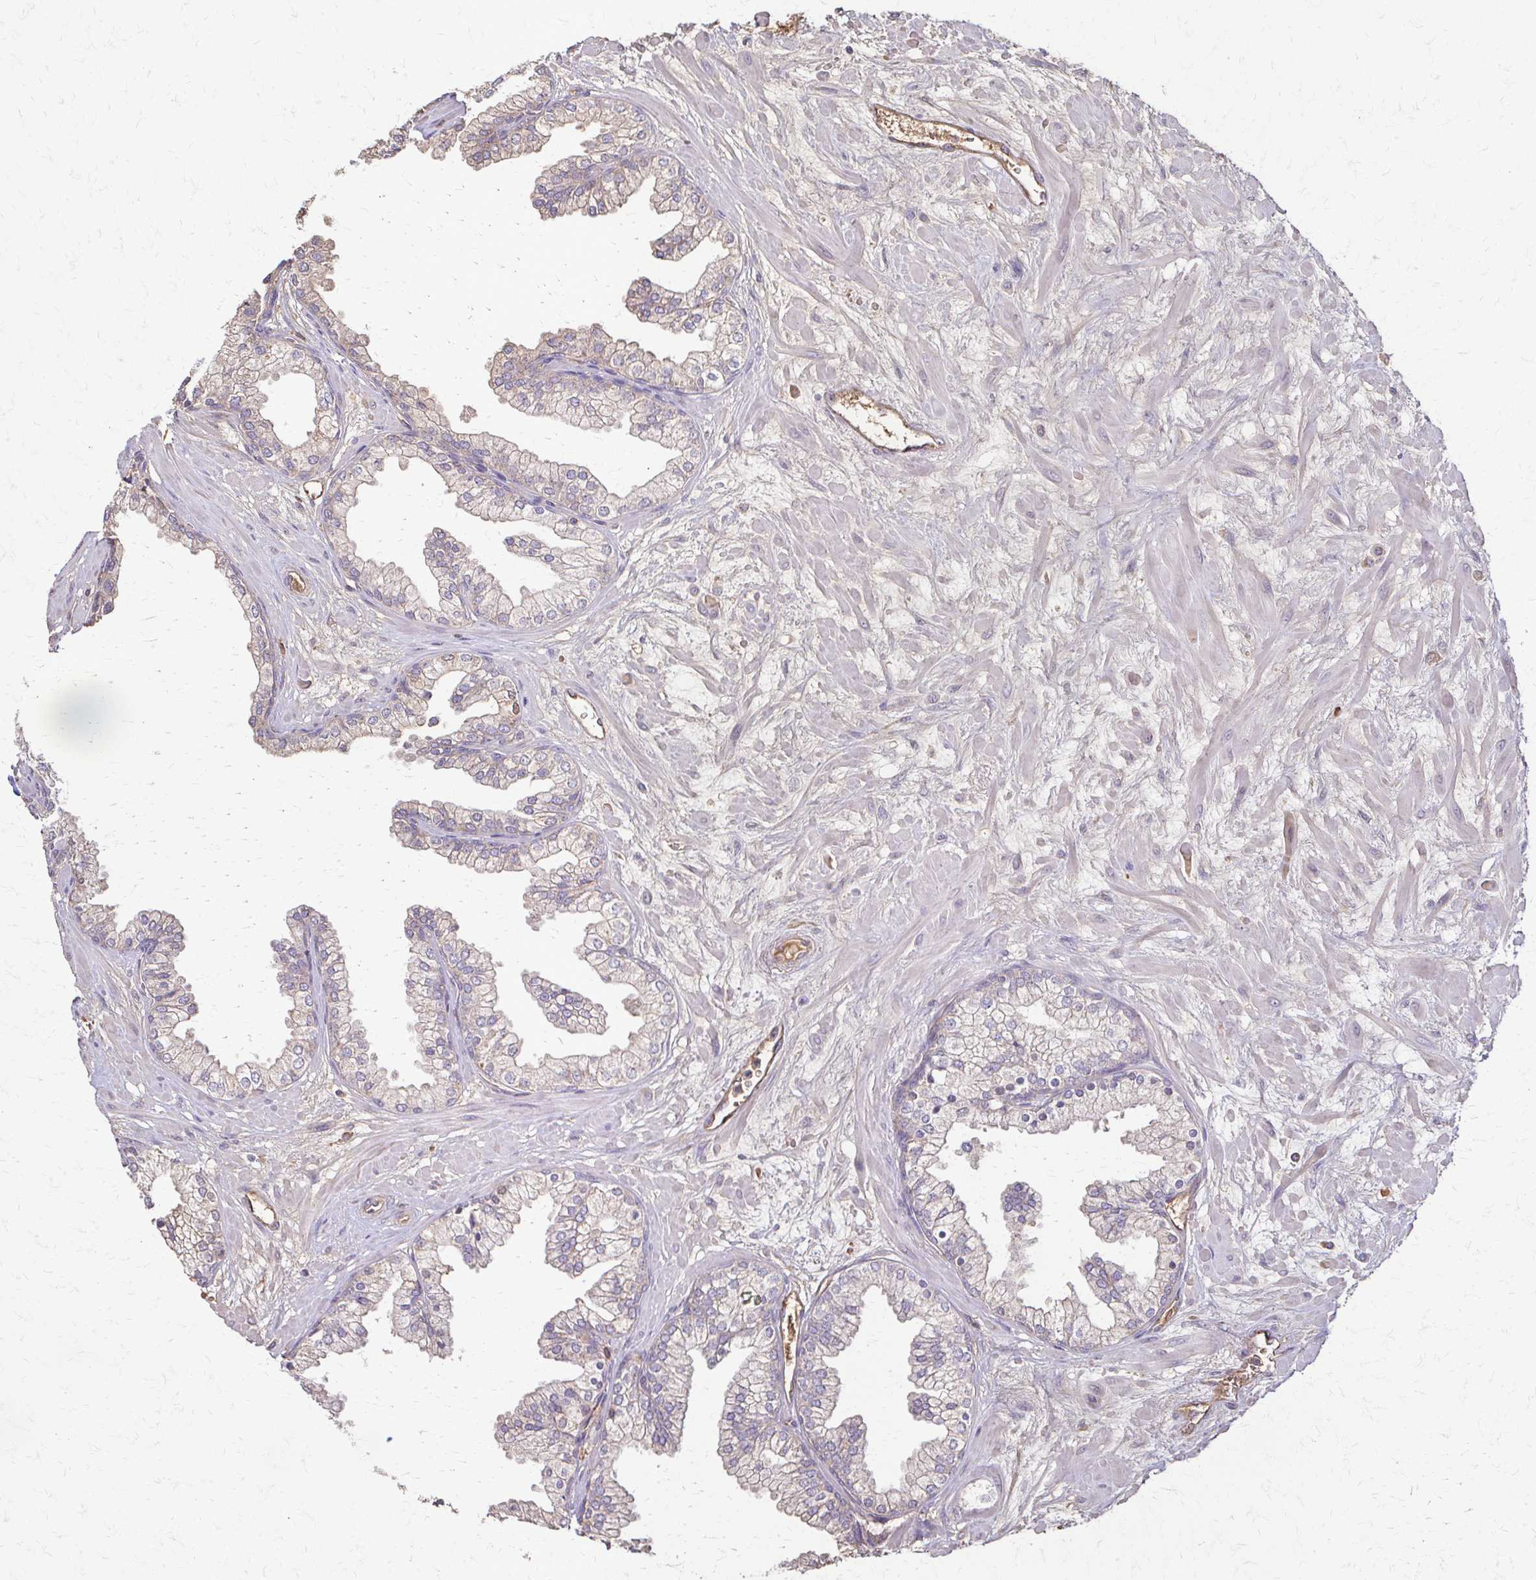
{"staining": {"intensity": "weak", "quantity": "<25%", "location": "cytoplasmic/membranous"}, "tissue": "prostate", "cell_type": "Glandular cells", "image_type": "normal", "snomed": [{"axis": "morphology", "description": "Normal tissue, NOS"}, {"axis": "topography", "description": "Prostate"}, {"axis": "topography", "description": "Peripheral nerve tissue"}], "caption": "Glandular cells are negative for brown protein staining in normal prostate.", "gene": "IL18BP", "patient": {"sex": "male", "age": 61}}